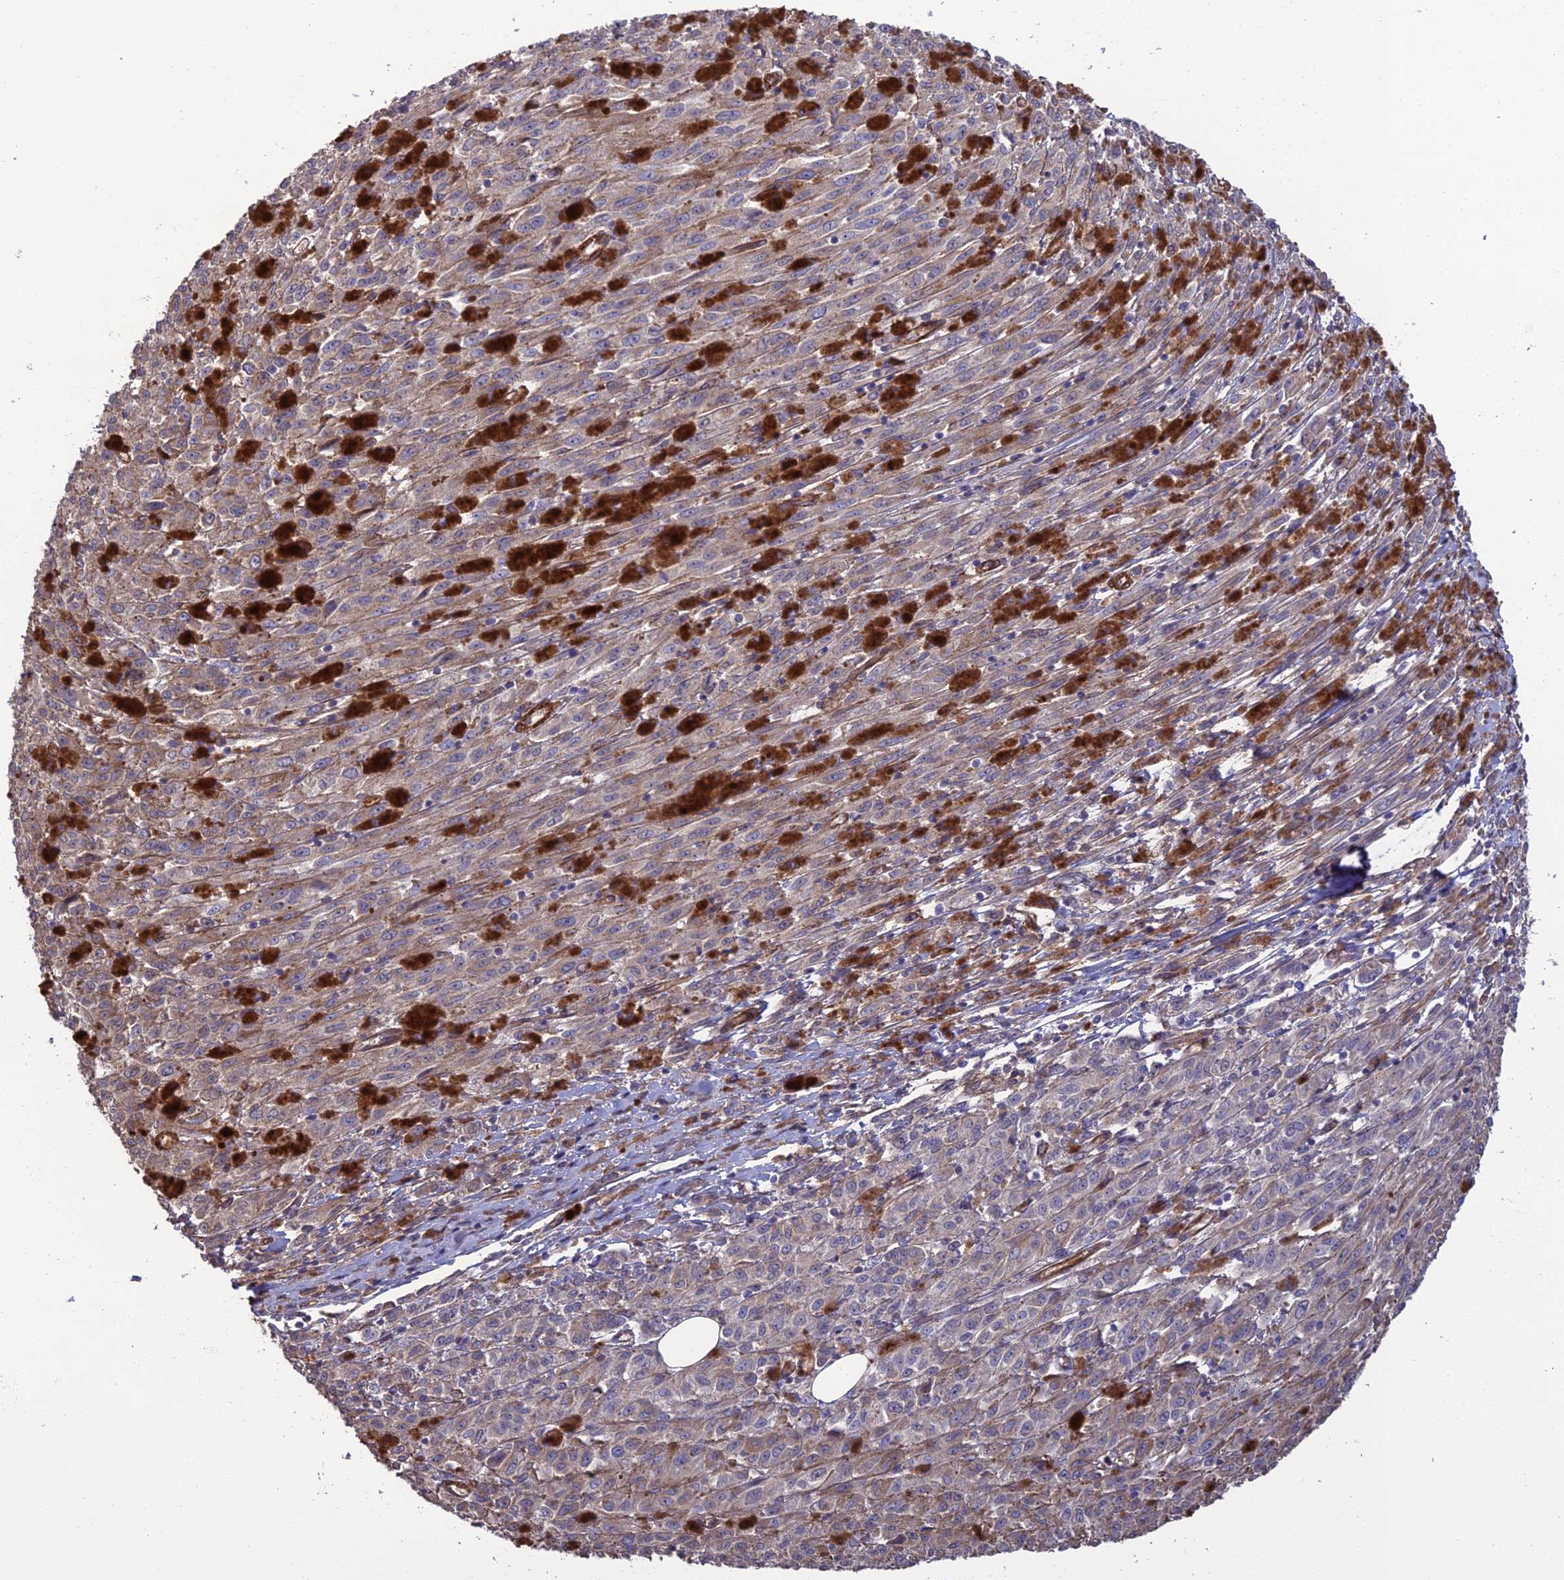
{"staining": {"intensity": "weak", "quantity": "25%-75%", "location": "cytoplasmic/membranous"}, "tissue": "melanoma", "cell_type": "Tumor cells", "image_type": "cancer", "snomed": [{"axis": "morphology", "description": "Malignant melanoma, NOS"}, {"axis": "topography", "description": "Skin"}], "caption": "Weak cytoplasmic/membranous protein staining is seen in about 25%-75% of tumor cells in malignant melanoma.", "gene": "ATP6V0A2", "patient": {"sex": "female", "age": 52}}